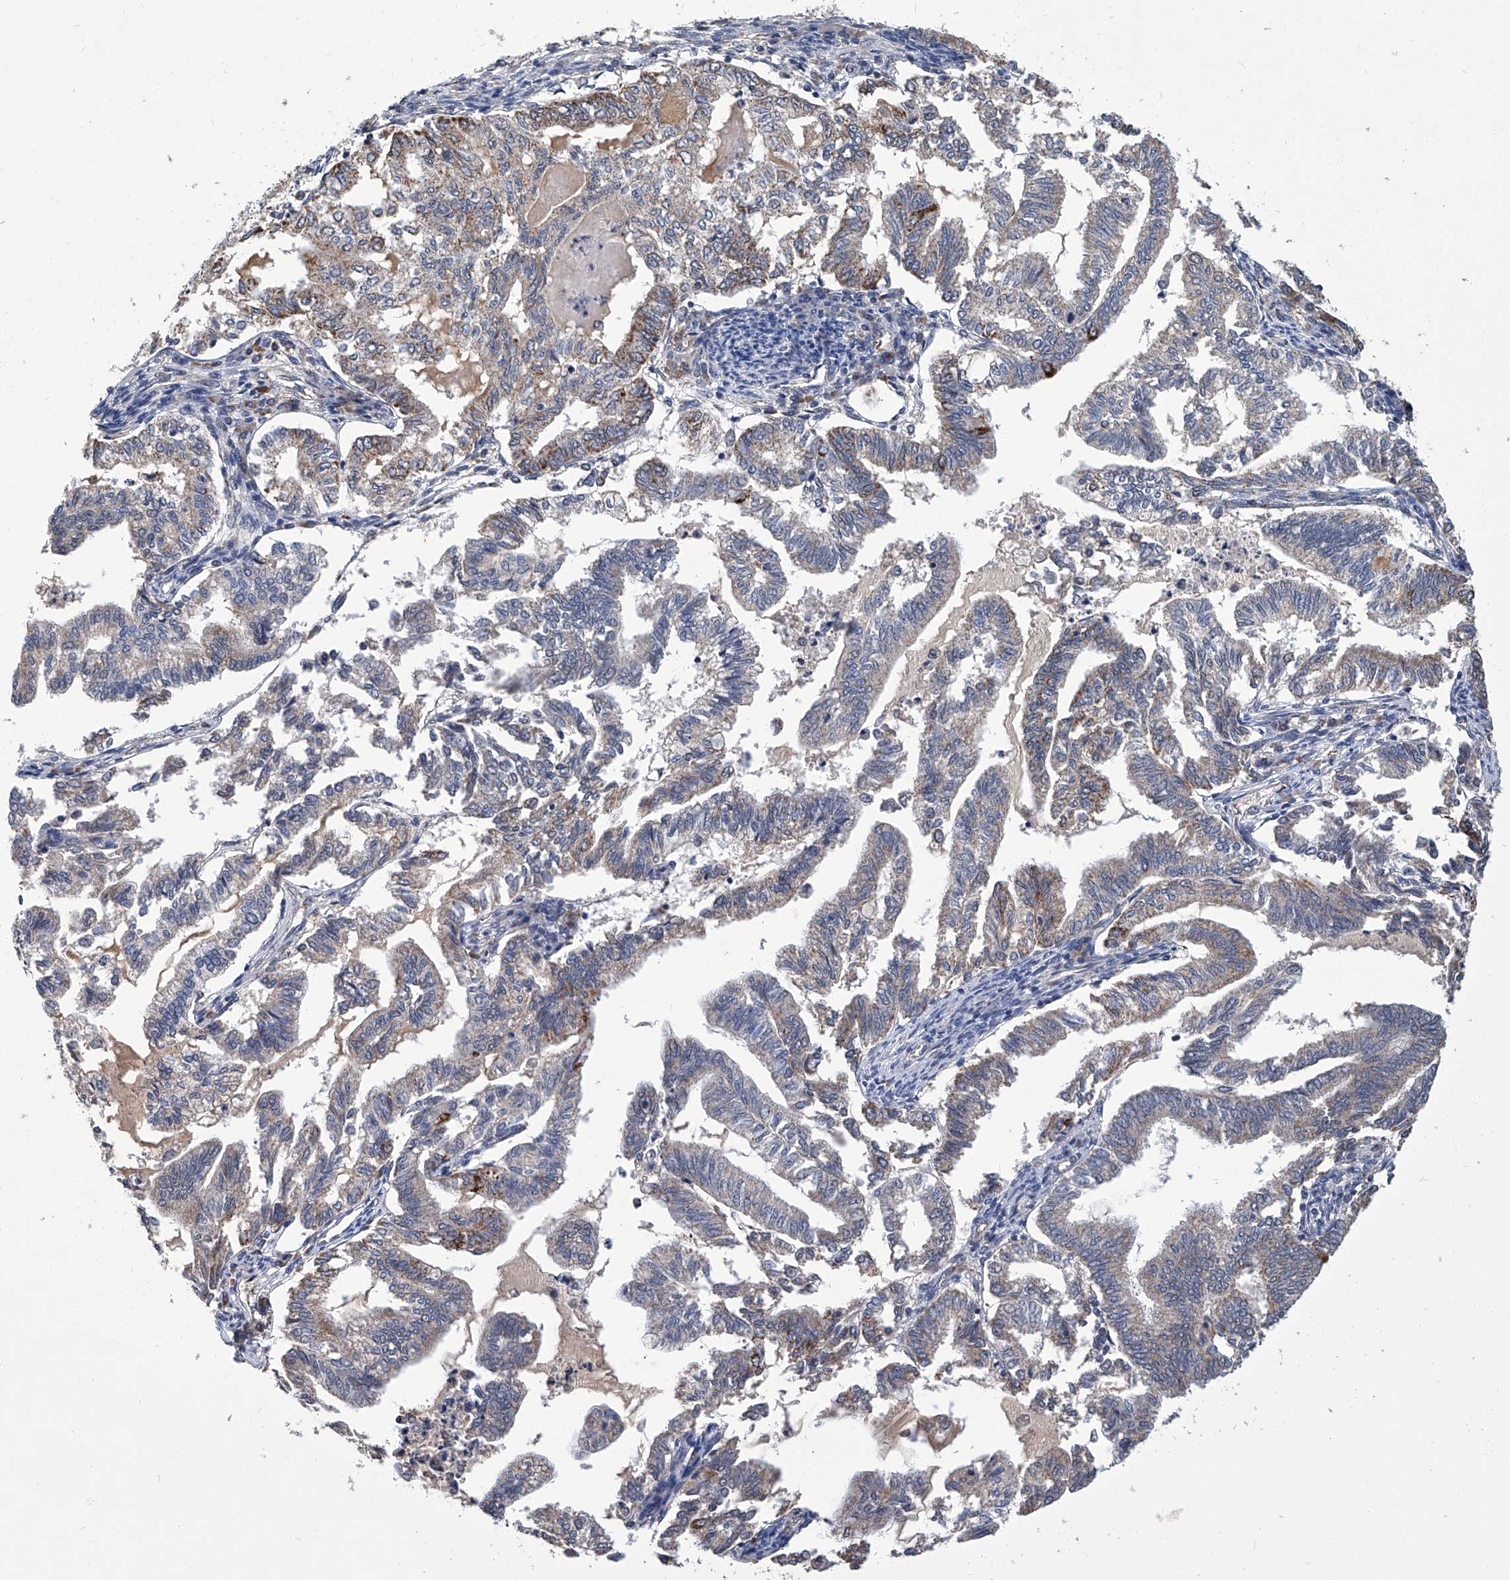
{"staining": {"intensity": "moderate", "quantity": "<25%", "location": "cytoplasmic/membranous"}, "tissue": "endometrial cancer", "cell_type": "Tumor cells", "image_type": "cancer", "snomed": [{"axis": "morphology", "description": "Adenocarcinoma, NOS"}, {"axis": "topography", "description": "Endometrium"}], "caption": "Protein expression analysis of human adenocarcinoma (endometrial) reveals moderate cytoplasmic/membranous staining in approximately <25% of tumor cells. (DAB (3,3'-diaminobenzidine) = brown stain, brightfield microscopy at high magnification).", "gene": "OAT", "patient": {"sex": "female", "age": 79}}